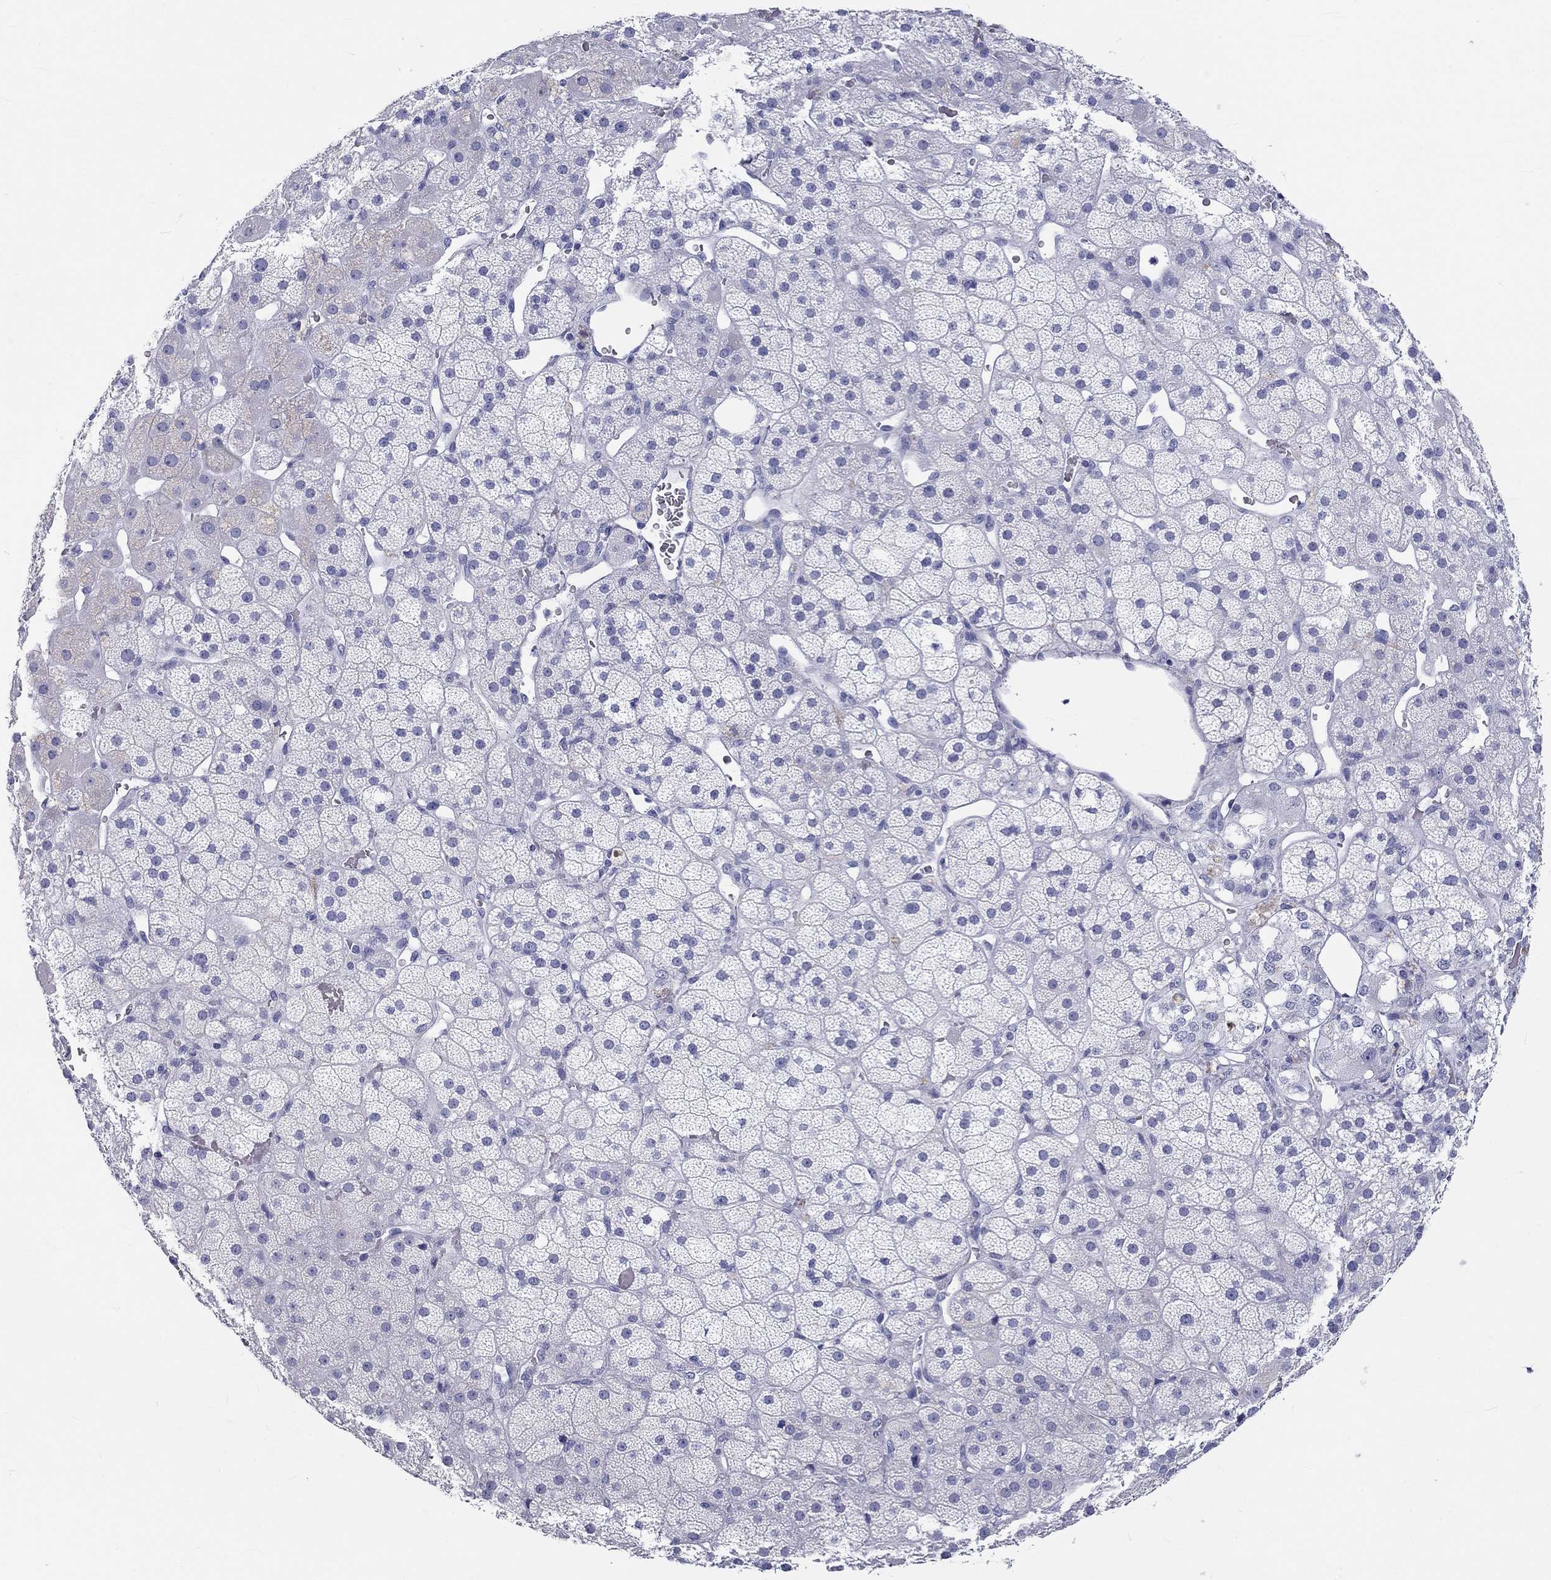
{"staining": {"intensity": "negative", "quantity": "none", "location": "none"}, "tissue": "adrenal gland", "cell_type": "Glandular cells", "image_type": "normal", "snomed": [{"axis": "morphology", "description": "Normal tissue, NOS"}, {"axis": "topography", "description": "Adrenal gland"}], "caption": "Immunohistochemistry (IHC) of benign human adrenal gland demonstrates no staining in glandular cells.", "gene": "DNALI1", "patient": {"sex": "male", "age": 57}}